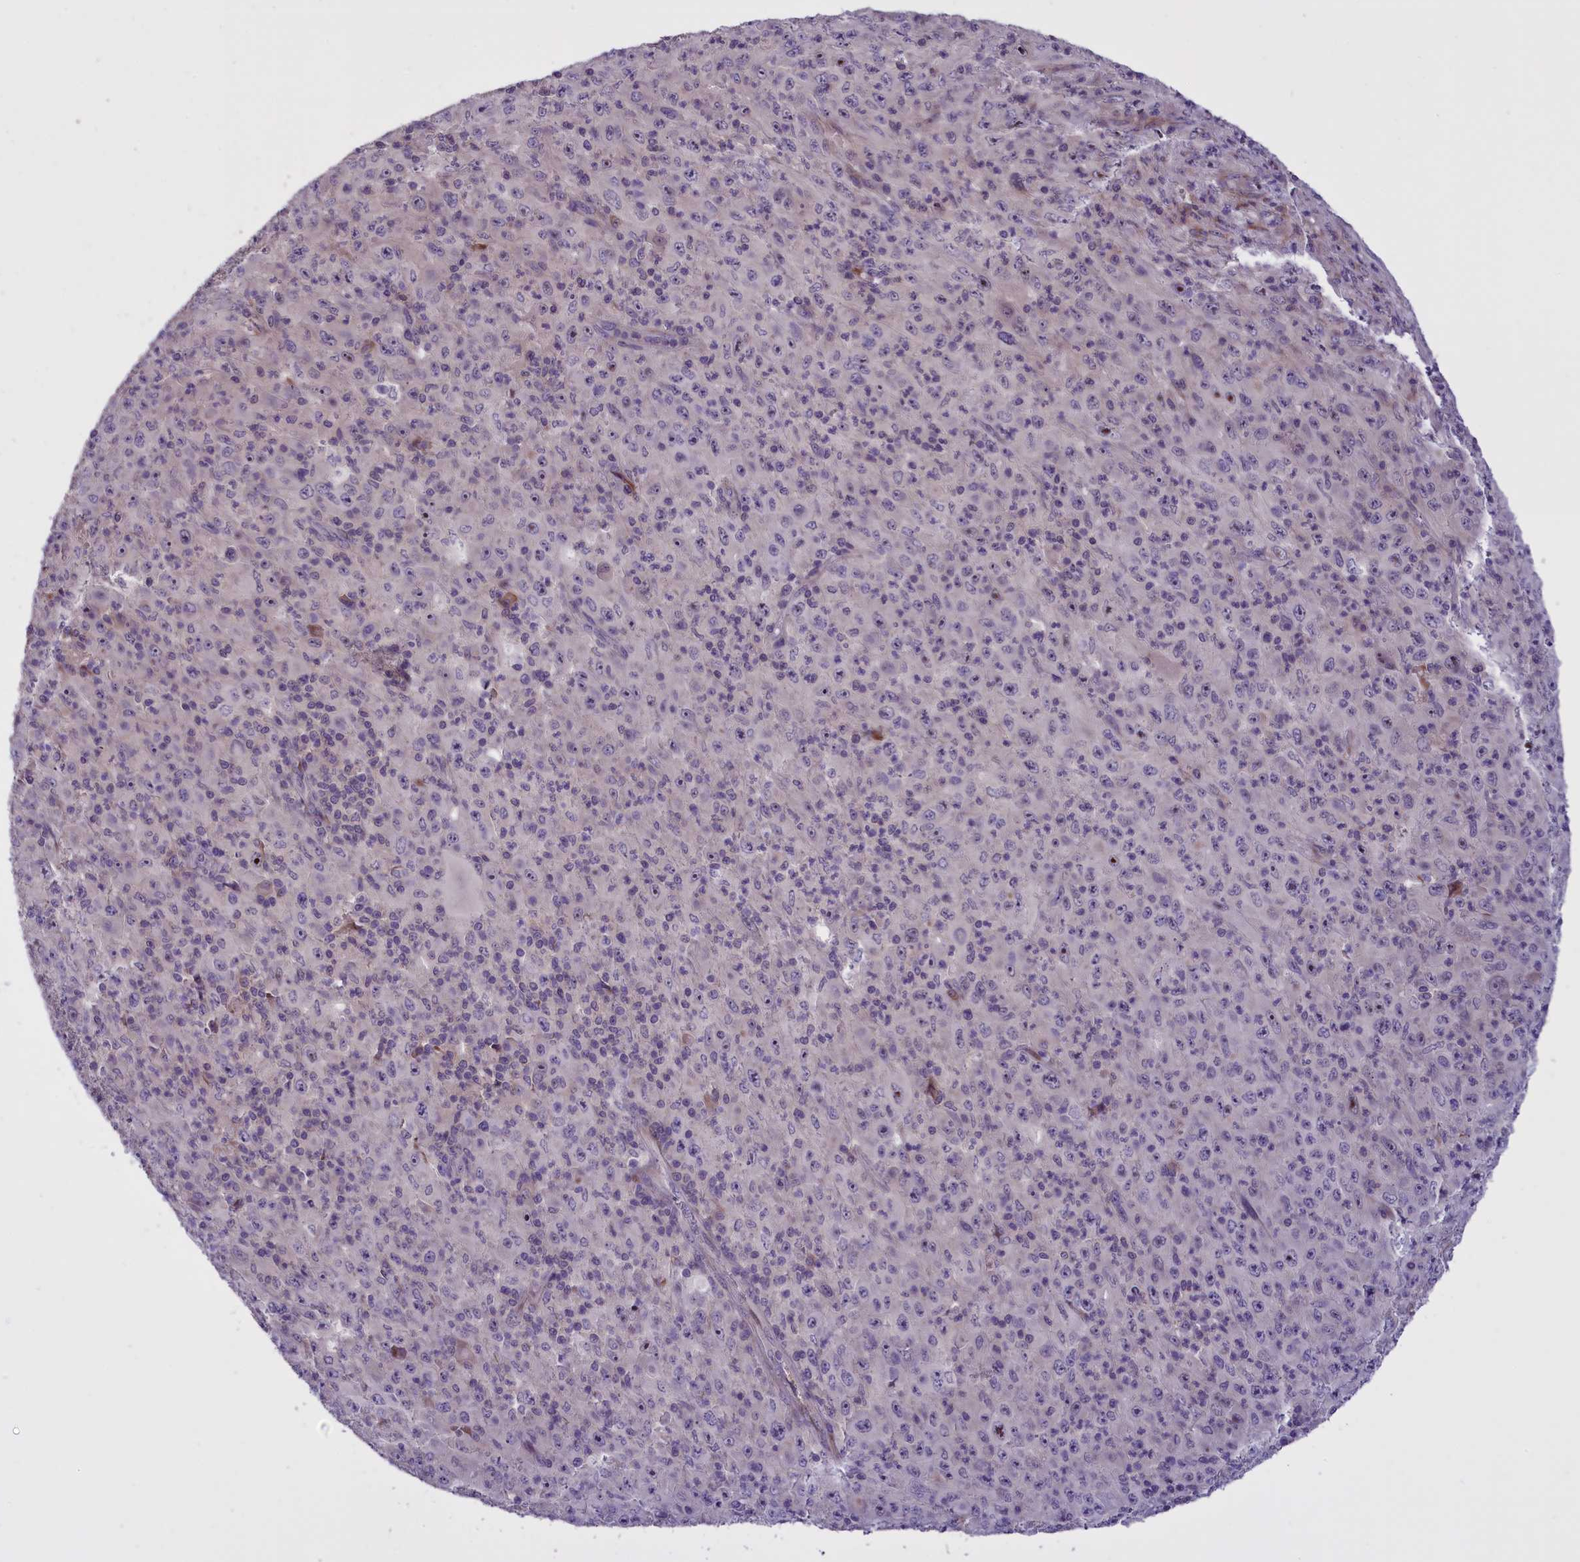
{"staining": {"intensity": "negative", "quantity": "none", "location": "none"}, "tissue": "melanoma", "cell_type": "Tumor cells", "image_type": "cancer", "snomed": [{"axis": "morphology", "description": "Malignant melanoma, Metastatic site"}, {"axis": "topography", "description": "Skin"}], "caption": "Tumor cells show no significant protein expression in melanoma.", "gene": "ENHO", "patient": {"sex": "female", "age": 56}}